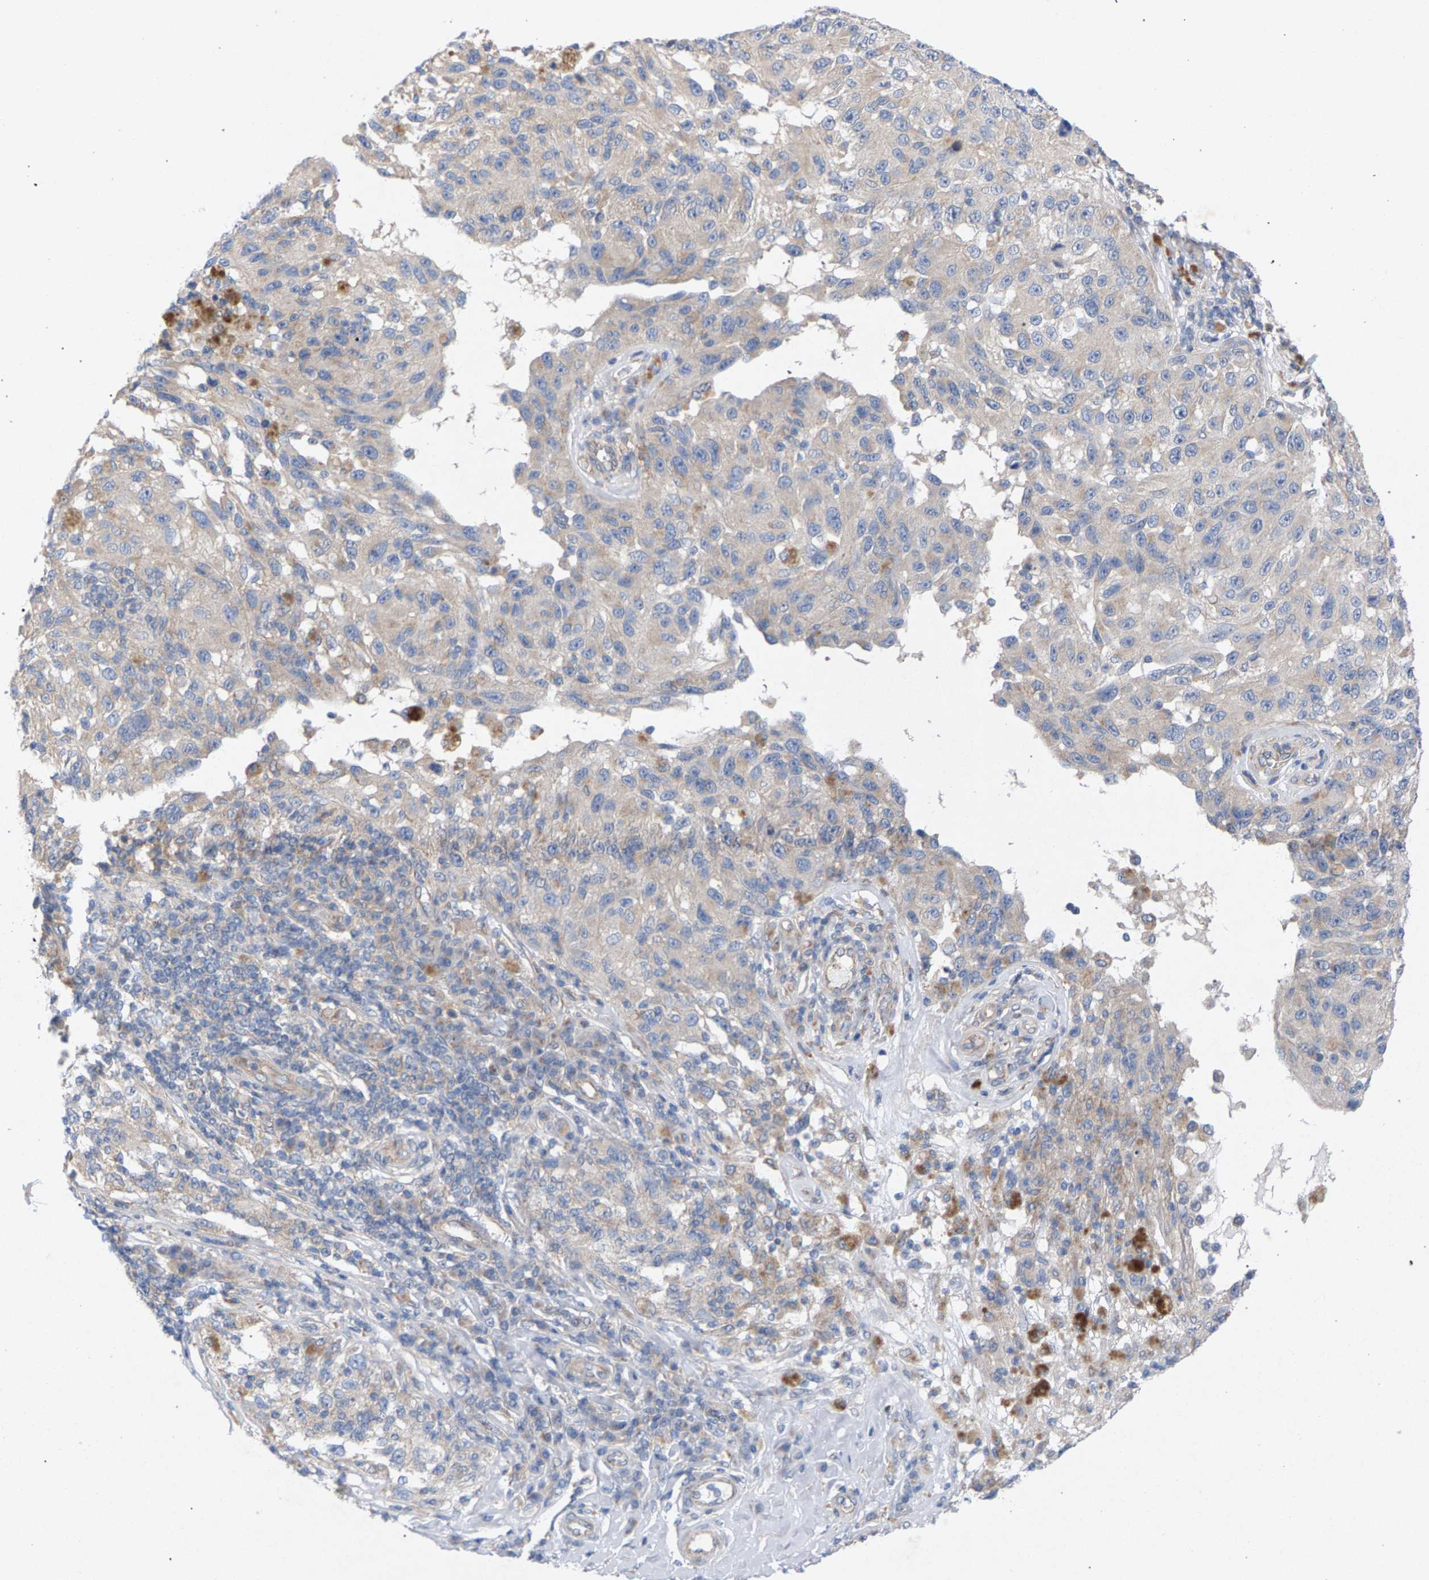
{"staining": {"intensity": "weak", "quantity": "<25%", "location": "cytoplasmic/membranous"}, "tissue": "melanoma", "cell_type": "Tumor cells", "image_type": "cancer", "snomed": [{"axis": "morphology", "description": "Malignant melanoma, NOS"}, {"axis": "topography", "description": "Skin"}], "caption": "A micrograph of human malignant melanoma is negative for staining in tumor cells. Brightfield microscopy of immunohistochemistry (IHC) stained with DAB (brown) and hematoxylin (blue), captured at high magnification.", "gene": "MAMDC2", "patient": {"sex": "female", "age": 73}}